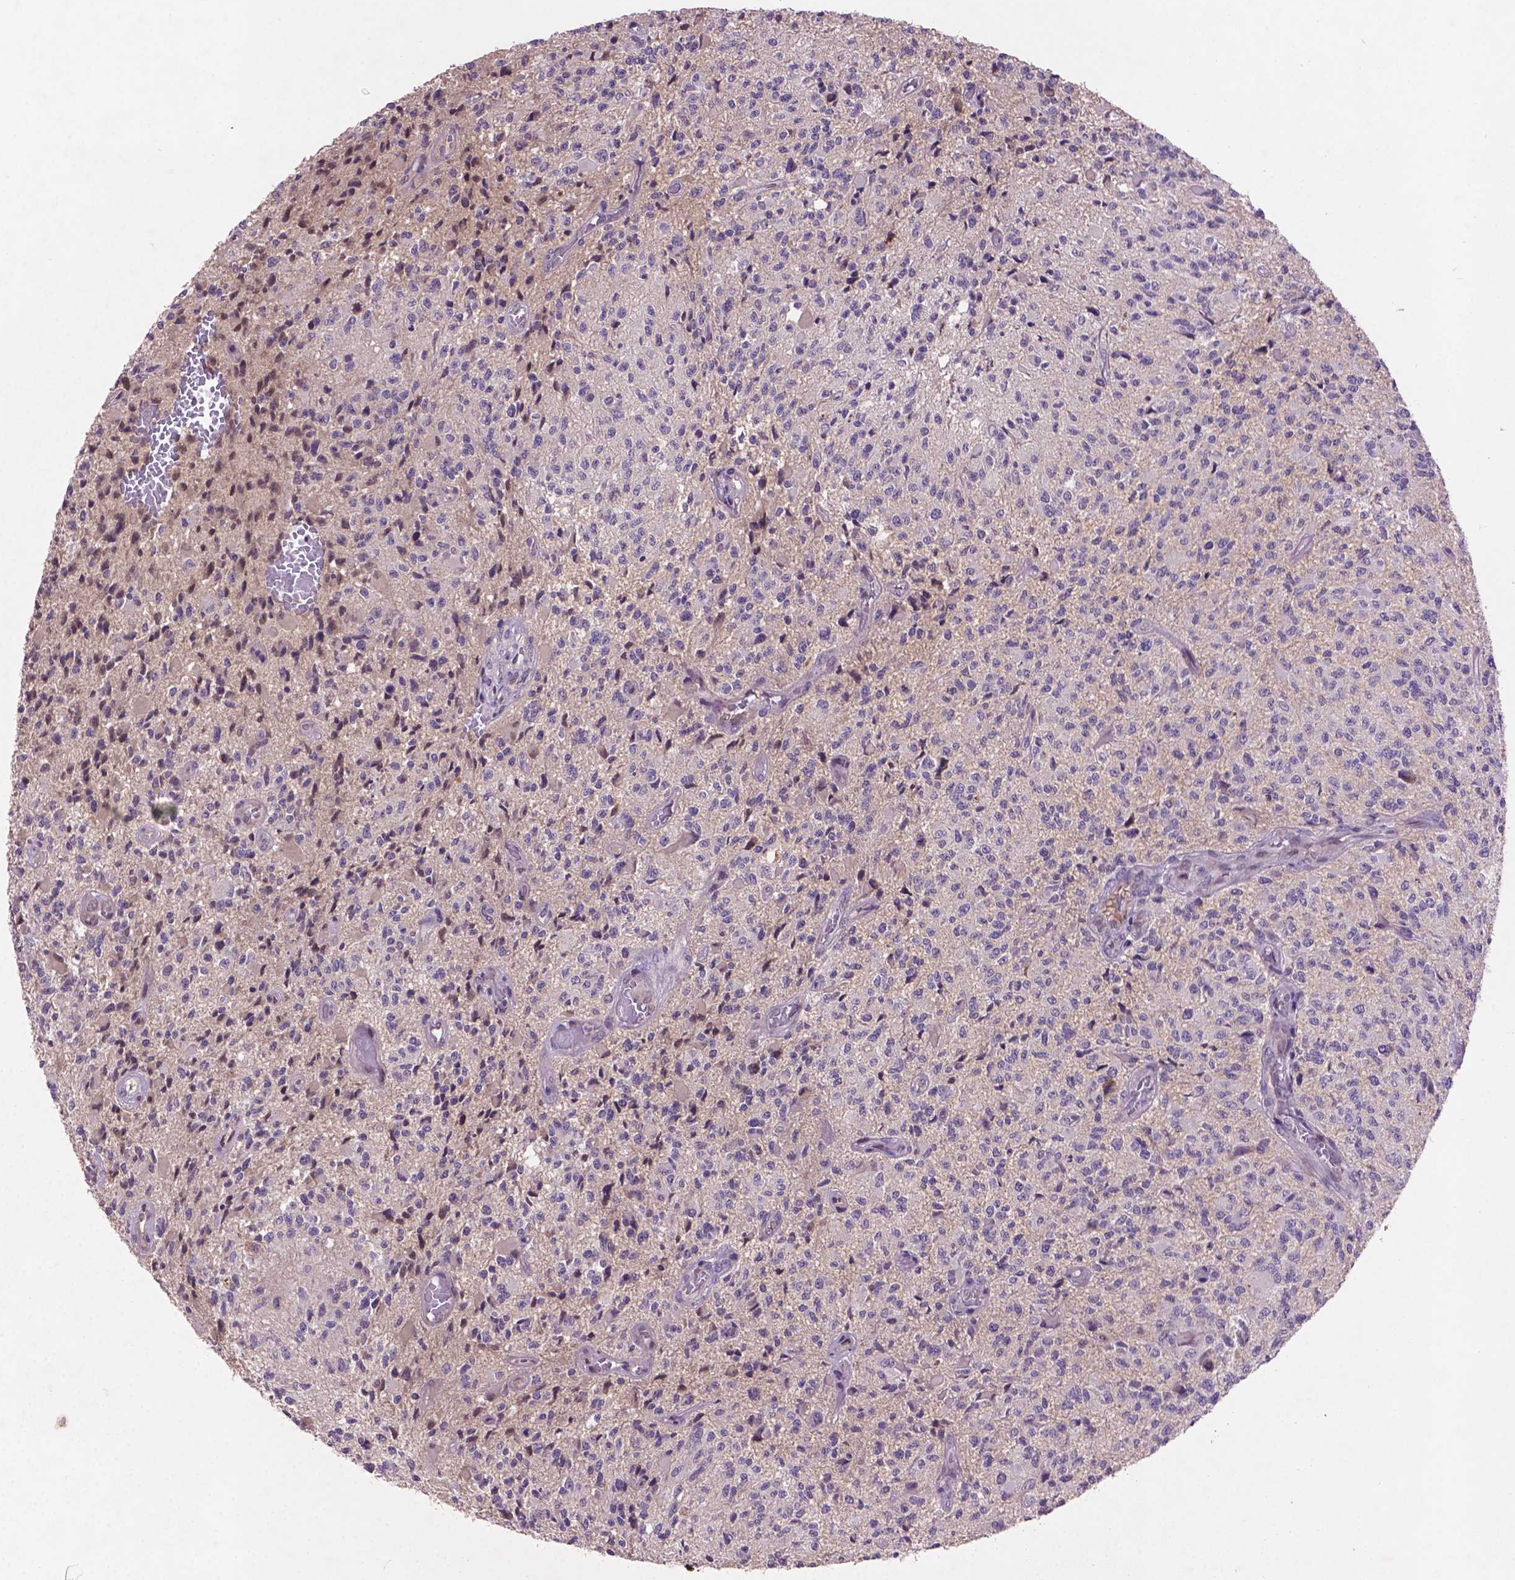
{"staining": {"intensity": "weak", "quantity": "<25%", "location": "nuclear"}, "tissue": "glioma", "cell_type": "Tumor cells", "image_type": "cancer", "snomed": [{"axis": "morphology", "description": "Glioma, malignant, High grade"}, {"axis": "topography", "description": "Brain"}], "caption": "Immunohistochemistry (IHC) image of neoplastic tissue: high-grade glioma (malignant) stained with DAB (3,3'-diaminobenzidine) exhibits no significant protein staining in tumor cells. (Stains: DAB immunohistochemistry with hematoxylin counter stain, Microscopy: brightfield microscopy at high magnification).", "gene": "SOX17", "patient": {"sex": "female", "age": 63}}